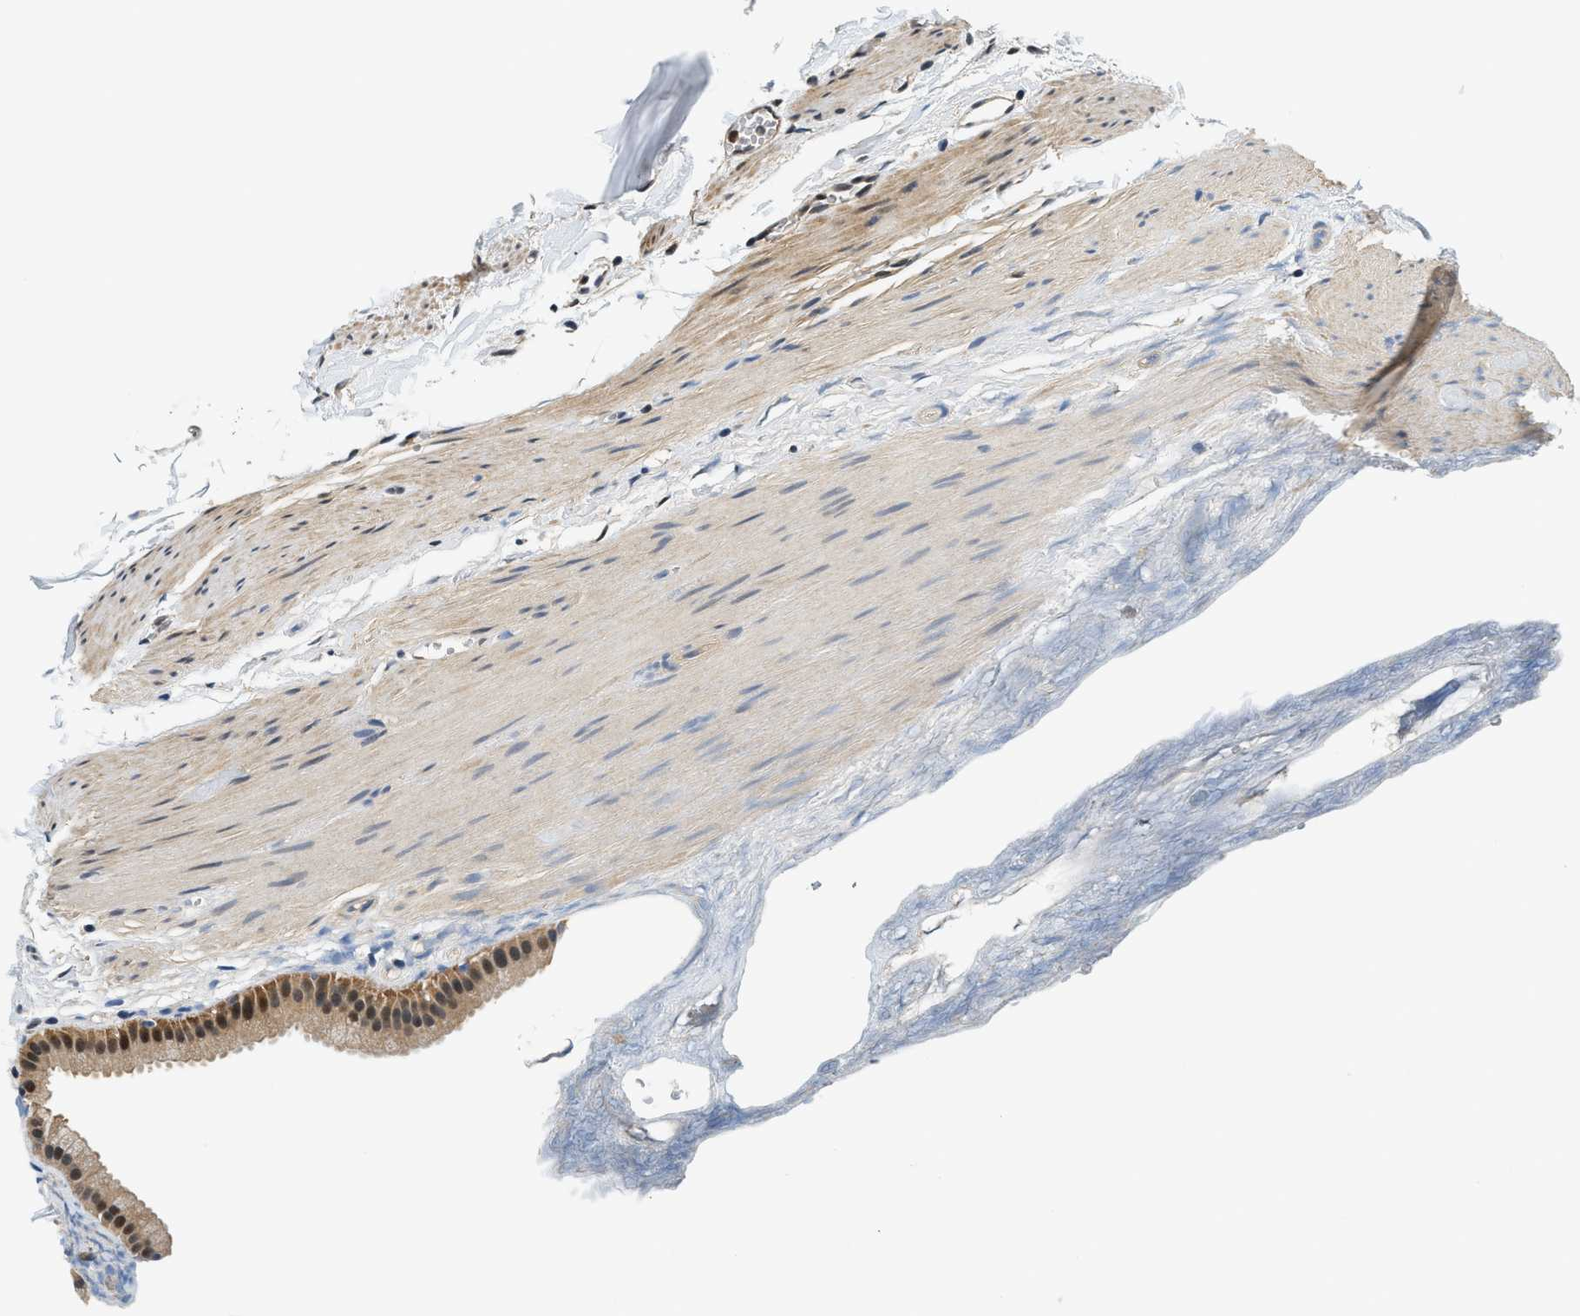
{"staining": {"intensity": "strong", "quantity": ">75%", "location": "cytoplasmic/membranous,nuclear"}, "tissue": "gallbladder", "cell_type": "Glandular cells", "image_type": "normal", "snomed": [{"axis": "morphology", "description": "Normal tissue, NOS"}, {"axis": "topography", "description": "Gallbladder"}], "caption": "This photomicrograph exhibits normal gallbladder stained with immunohistochemistry (IHC) to label a protein in brown. The cytoplasmic/membranous,nuclear of glandular cells show strong positivity for the protein. Nuclei are counter-stained blue.", "gene": "PSMD3", "patient": {"sex": "female", "age": 64}}